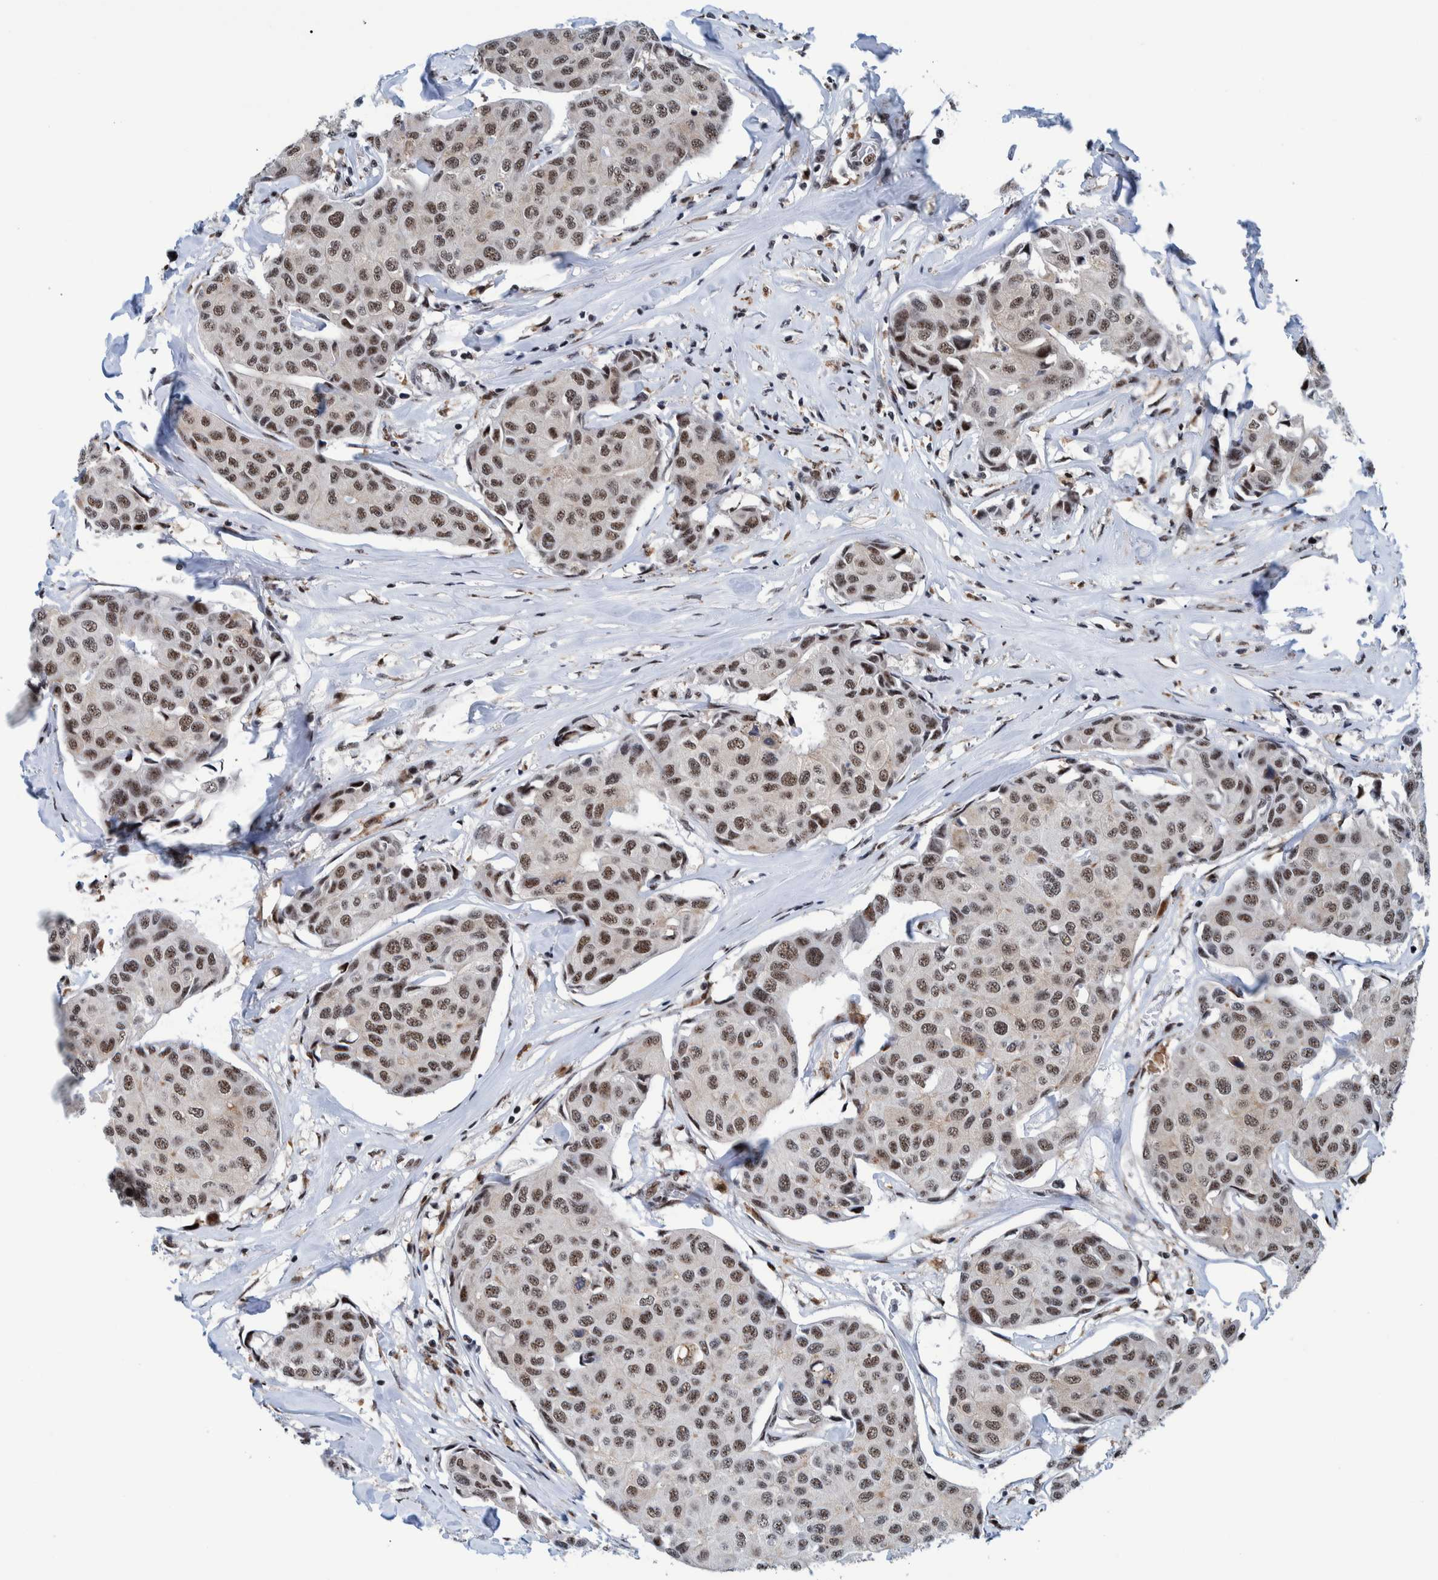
{"staining": {"intensity": "moderate", "quantity": ">75%", "location": "nuclear"}, "tissue": "breast cancer", "cell_type": "Tumor cells", "image_type": "cancer", "snomed": [{"axis": "morphology", "description": "Duct carcinoma"}, {"axis": "topography", "description": "Breast"}], "caption": "This image displays IHC staining of human breast invasive ductal carcinoma, with medium moderate nuclear expression in approximately >75% of tumor cells.", "gene": "EFTUD2", "patient": {"sex": "female", "age": 80}}